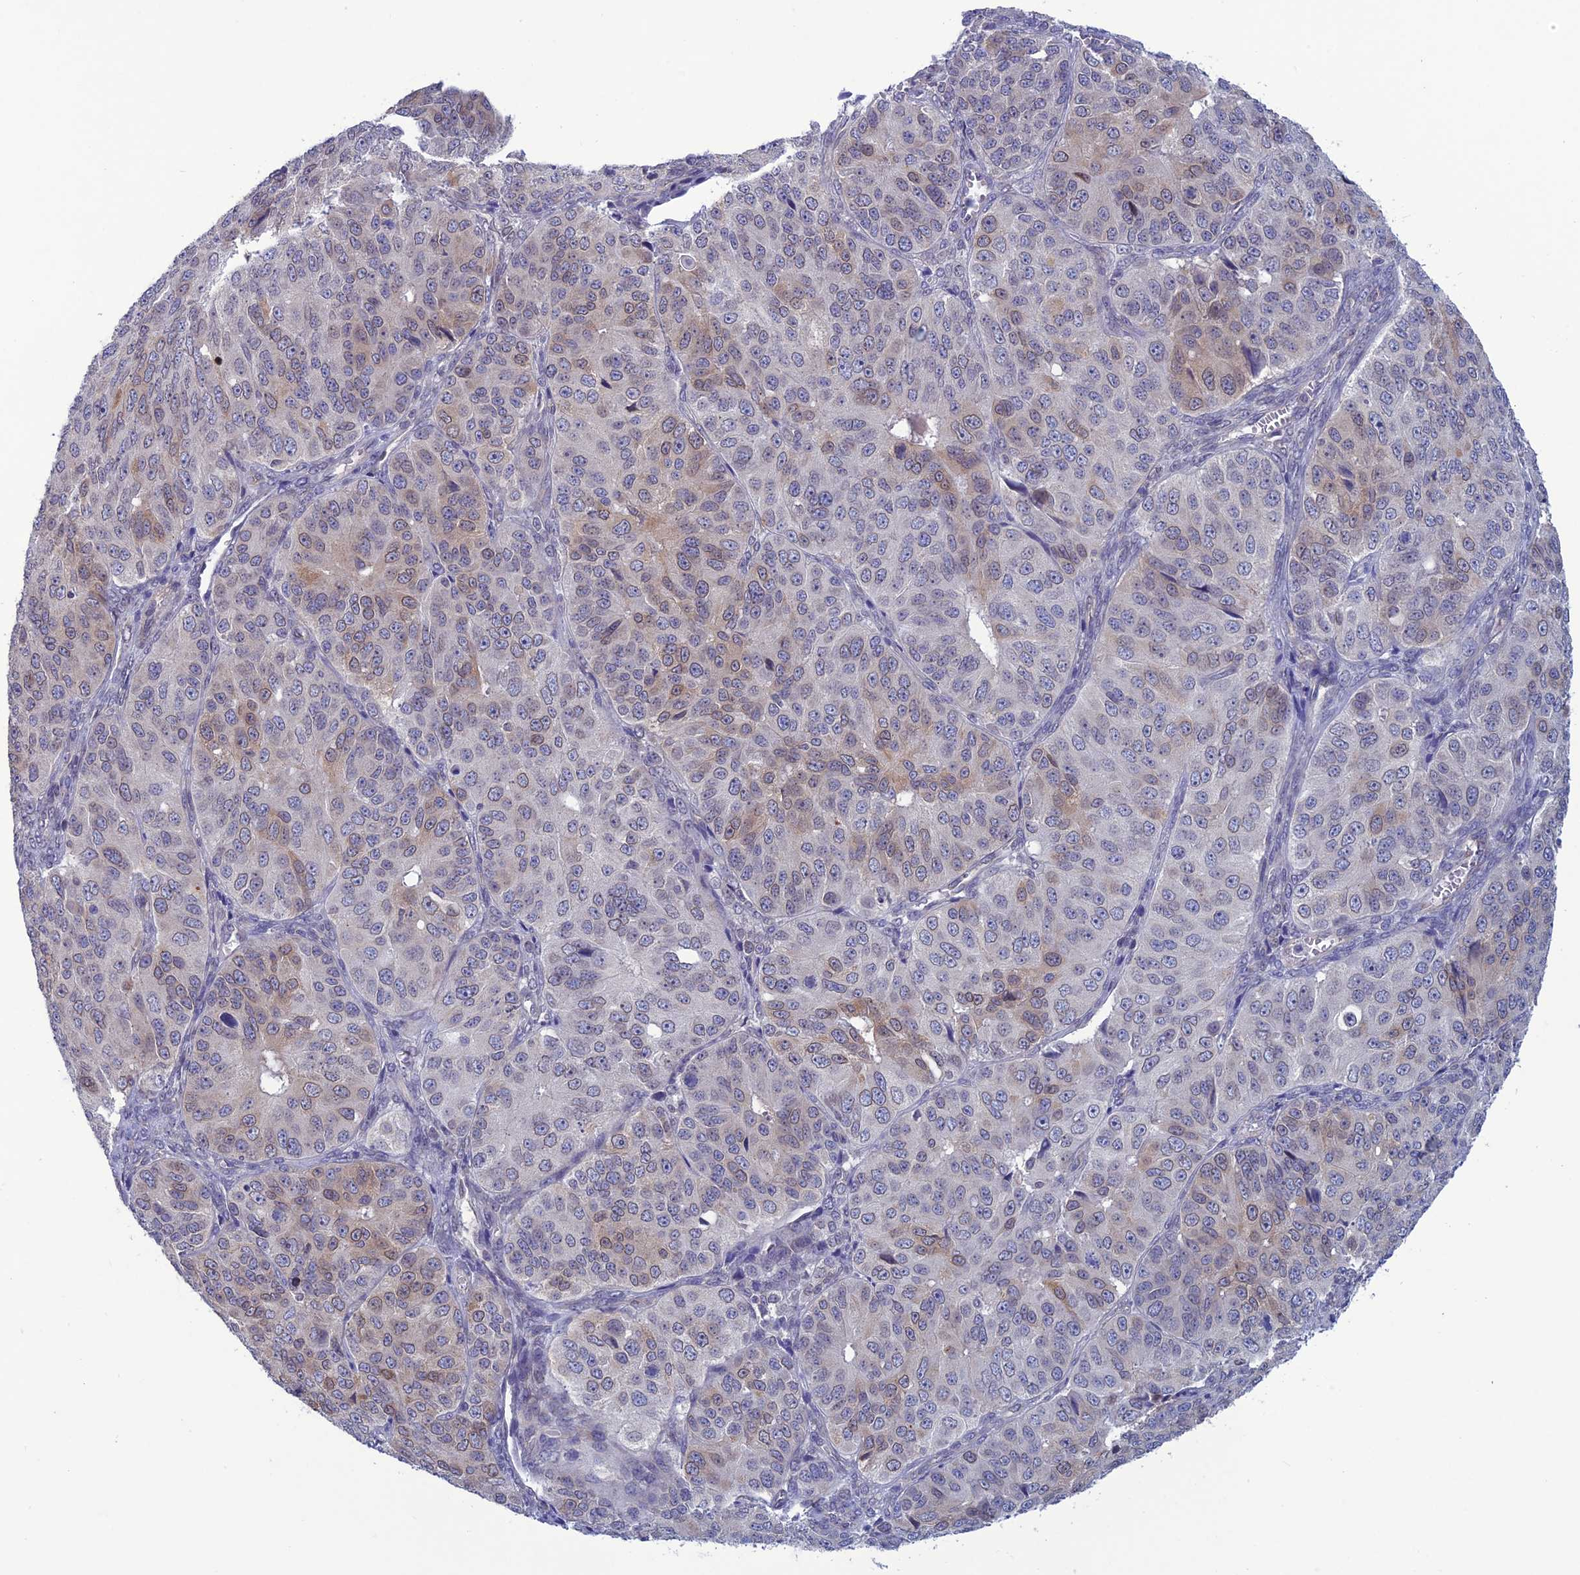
{"staining": {"intensity": "weak", "quantity": "25%-75%", "location": "cytoplasmic/membranous,nuclear"}, "tissue": "ovarian cancer", "cell_type": "Tumor cells", "image_type": "cancer", "snomed": [{"axis": "morphology", "description": "Carcinoma, endometroid"}, {"axis": "topography", "description": "Ovary"}], "caption": "Tumor cells display low levels of weak cytoplasmic/membranous and nuclear expression in about 25%-75% of cells in human ovarian endometroid carcinoma. (IHC, brightfield microscopy, high magnification).", "gene": "WDR46", "patient": {"sex": "female", "age": 51}}